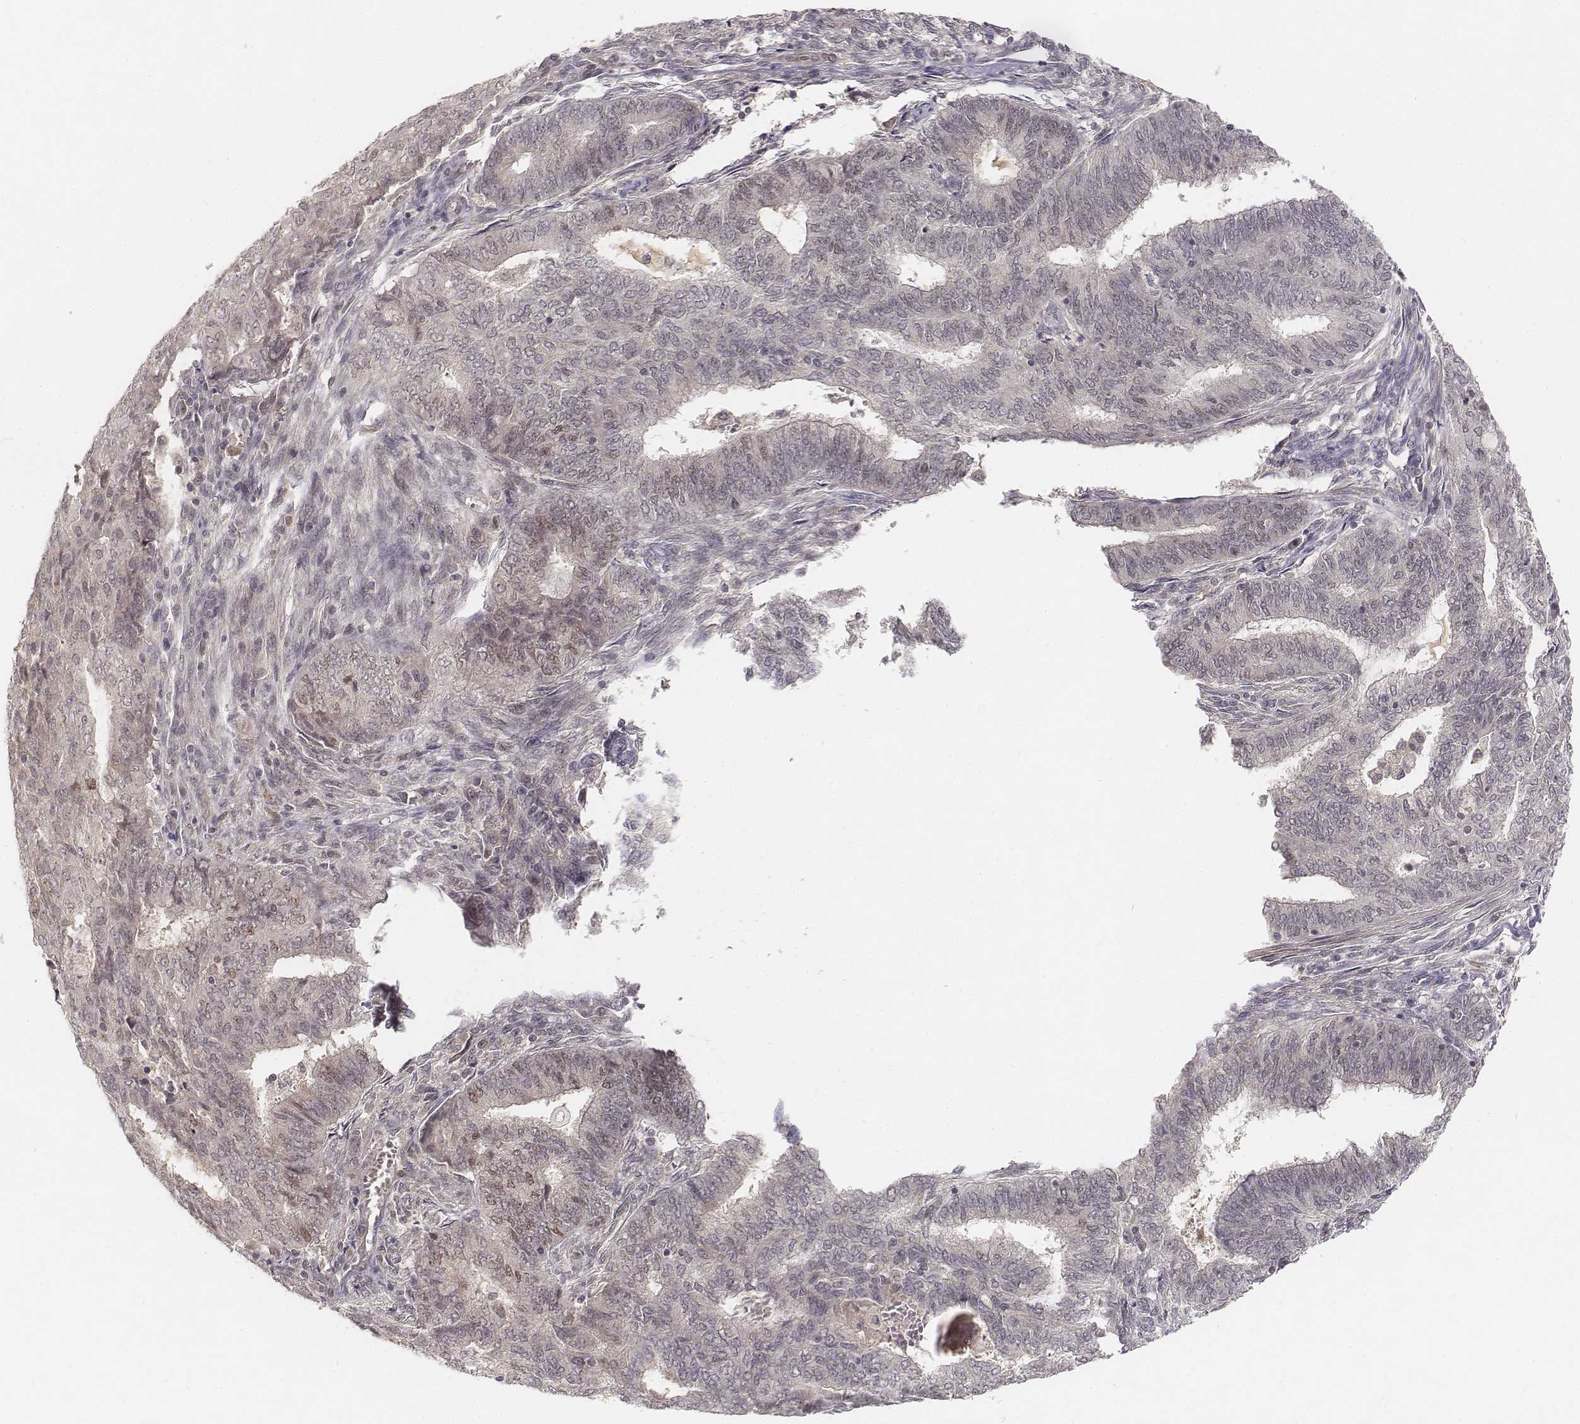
{"staining": {"intensity": "negative", "quantity": "none", "location": "none"}, "tissue": "endometrial cancer", "cell_type": "Tumor cells", "image_type": "cancer", "snomed": [{"axis": "morphology", "description": "Adenocarcinoma, NOS"}, {"axis": "topography", "description": "Endometrium"}], "caption": "A micrograph of human endometrial adenocarcinoma is negative for staining in tumor cells.", "gene": "FANCD2", "patient": {"sex": "female", "age": 62}}